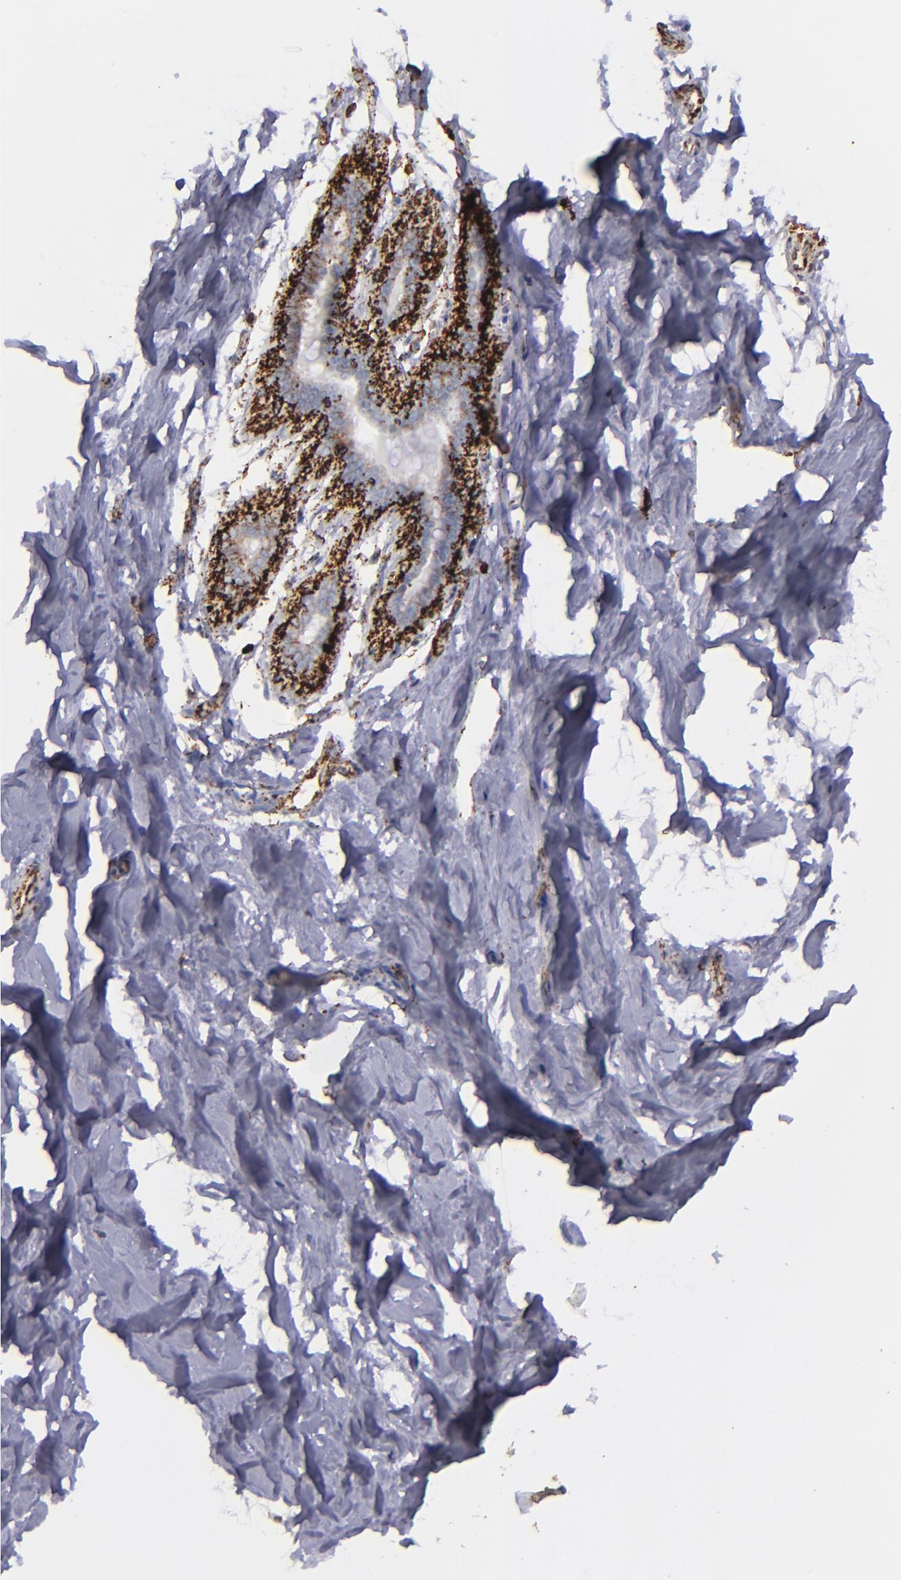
{"staining": {"intensity": "moderate", "quantity": ">75%", "location": "cytoplasmic/membranous"}, "tissue": "breast", "cell_type": "Adipocytes", "image_type": "normal", "snomed": [{"axis": "morphology", "description": "Normal tissue, NOS"}, {"axis": "topography", "description": "Breast"}], "caption": "Normal breast shows moderate cytoplasmic/membranous expression in about >75% of adipocytes (DAB = brown stain, brightfield microscopy at high magnification)..", "gene": "MAOB", "patient": {"sex": "female", "age": 23}}